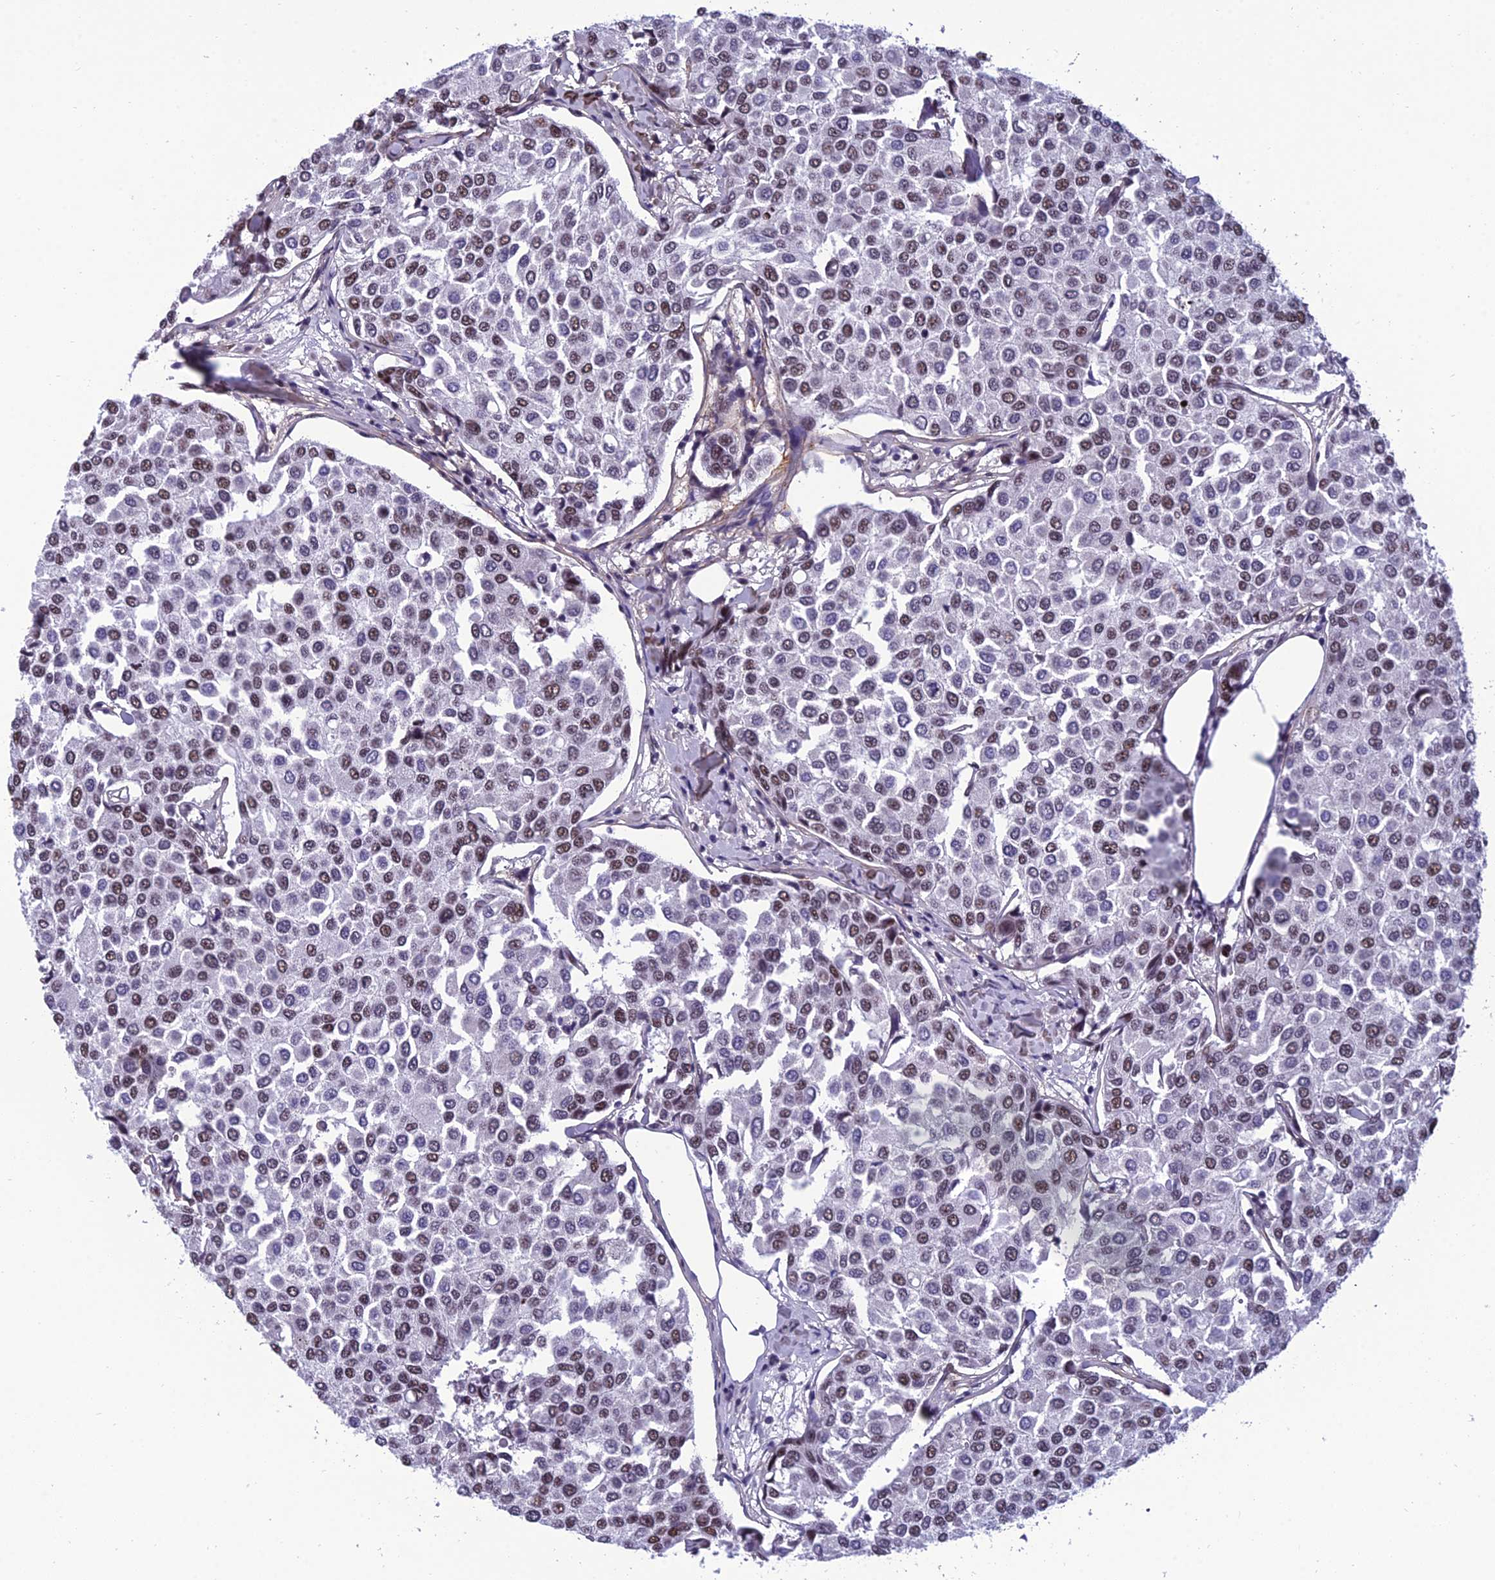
{"staining": {"intensity": "moderate", "quantity": ">75%", "location": "nuclear"}, "tissue": "breast cancer", "cell_type": "Tumor cells", "image_type": "cancer", "snomed": [{"axis": "morphology", "description": "Duct carcinoma"}, {"axis": "topography", "description": "Breast"}], "caption": "Protein analysis of breast cancer (intraductal carcinoma) tissue displays moderate nuclear expression in approximately >75% of tumor cells. Nuclei are stained in blue.", "gene": "RSRC1", "patient": {"sex": "female", "age": 55}}